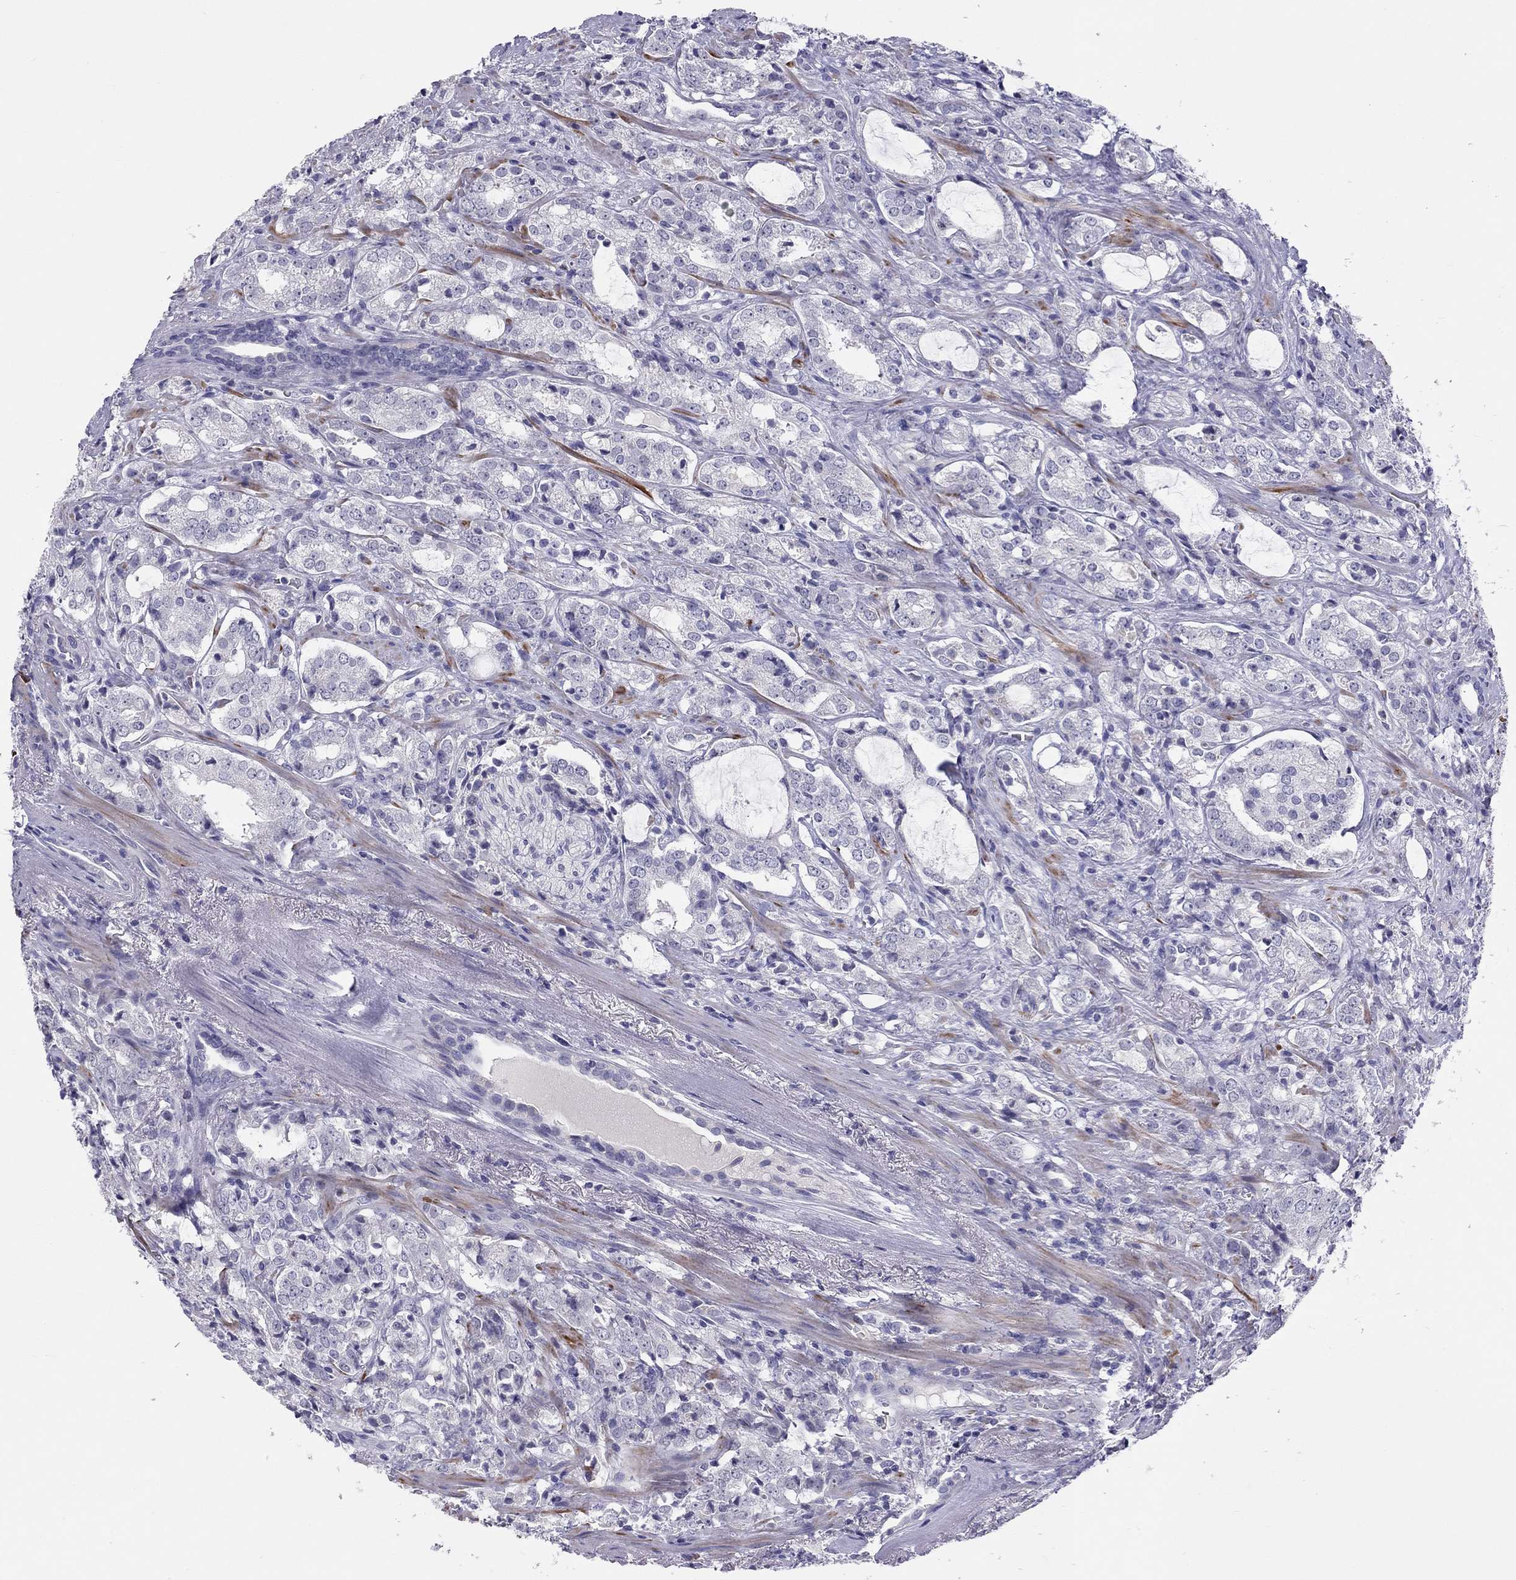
{"staining": {"intensity": "negative", "quantity": "none", "location": "none"}, "tissue": "prostate cancer", "cell_type": "Tumor cells", "image_type": "cancer", "snomed": [{"axis": "morphology", "description": "Adenocarcinoma, NOS"}, {"axis": "topography", "description": "Prostate"}], "caption": "DAB immunohistochemical staining of human prostate adenocarcinoma shows no significant staining in tumor cells.", "gene": "FRMD1", "patient": {"sex": "male", "age": 66}}